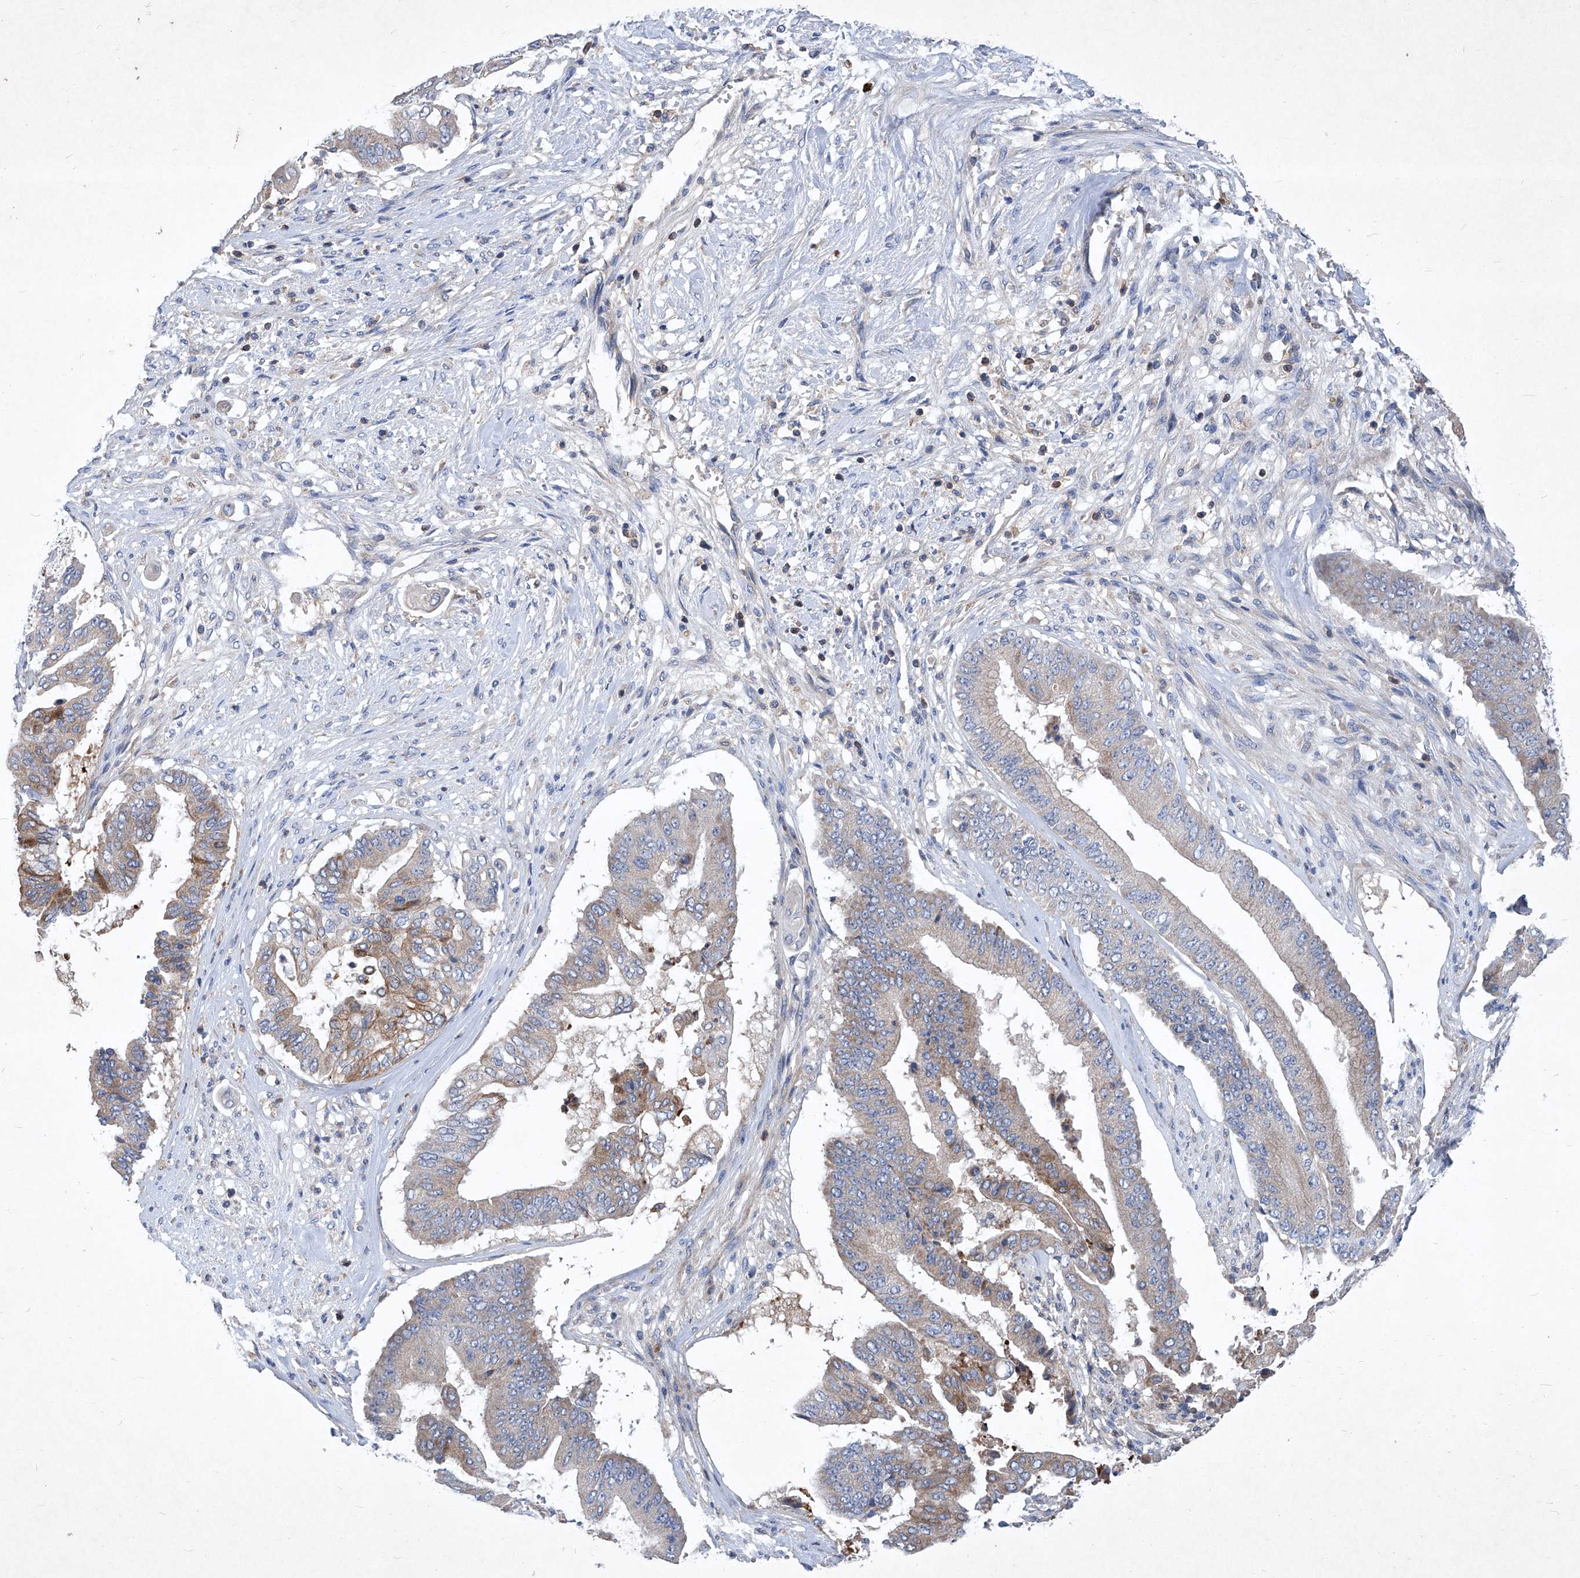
{"staining": {"intensity": "weak", "quantity": "<25%", "location": "cytoplasmic/membranous"}, "tissue": "pancreatic cancer", "cell_type": "Tumor cells", "image_type": "cancer", "snomed": [{"axis": "morphology", "description": "Adenocarcinoma, NOS"}, {"axis": "topography", "description": "Pancreas"}], "caption": "There is no significant staining in tumor cells of pancreatic adenocarcinoma.", "gene": "EPHA8", "patient": {"sex": "female", "age": 77}}